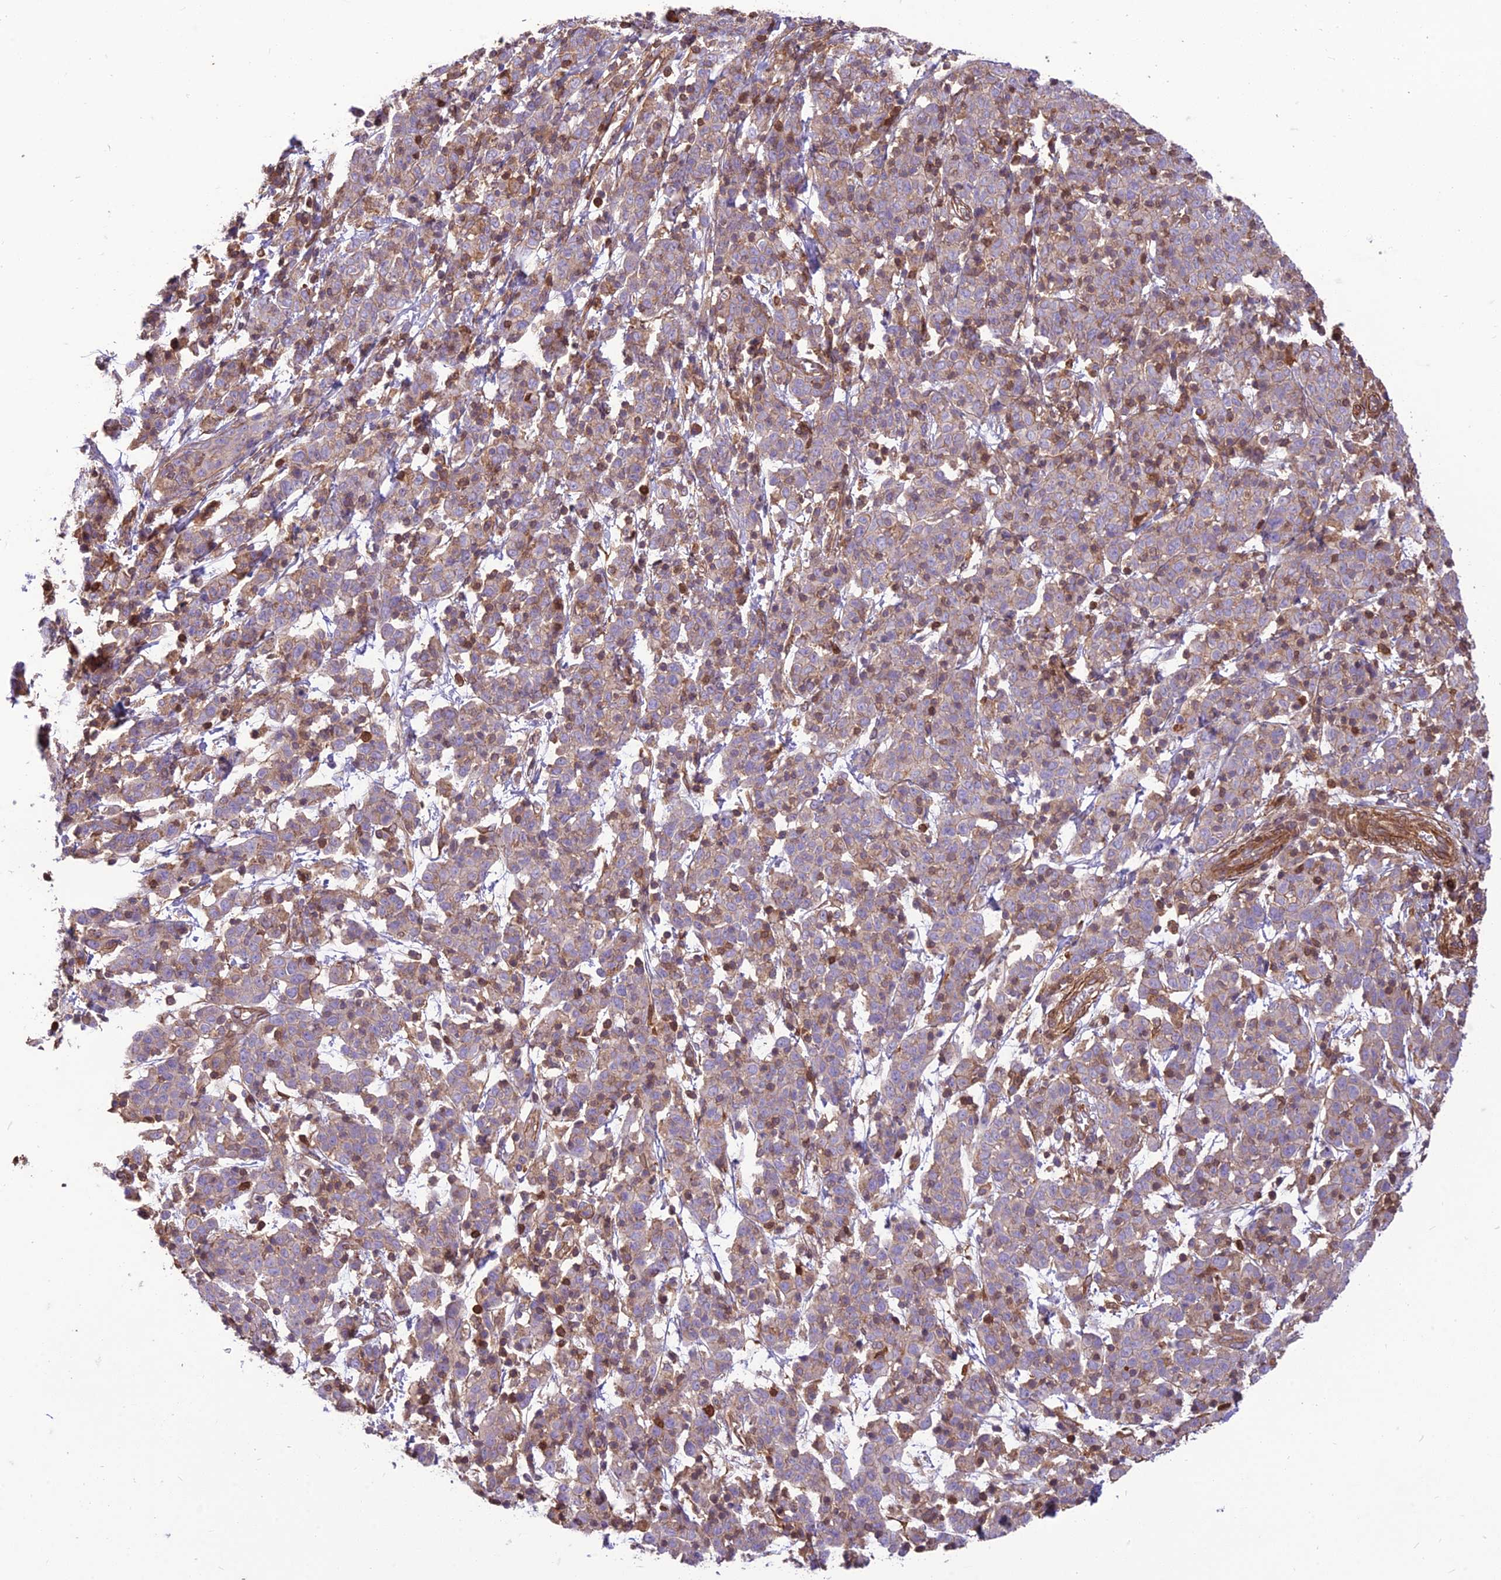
{"staining": {"intensity": "weak", "quantity": "<25%", "location": "cytoplasmic/membranous"}, "tissue": "cervical cancer", "cell_type": "Tumor cells", "image_type": "cancer", "snomed": [{"axis": "morphology", "description": "Squamous cell carcinoma, NOS"}, {"axis": "topography", "description": "Cervix"}], "caption": "This is an IHC histopathology image of cervical squamous cell carcinoma. There is no positivity in tumor cells.", "gene": "HPSE2", "patient": {"sex": "female", "age": 67}}